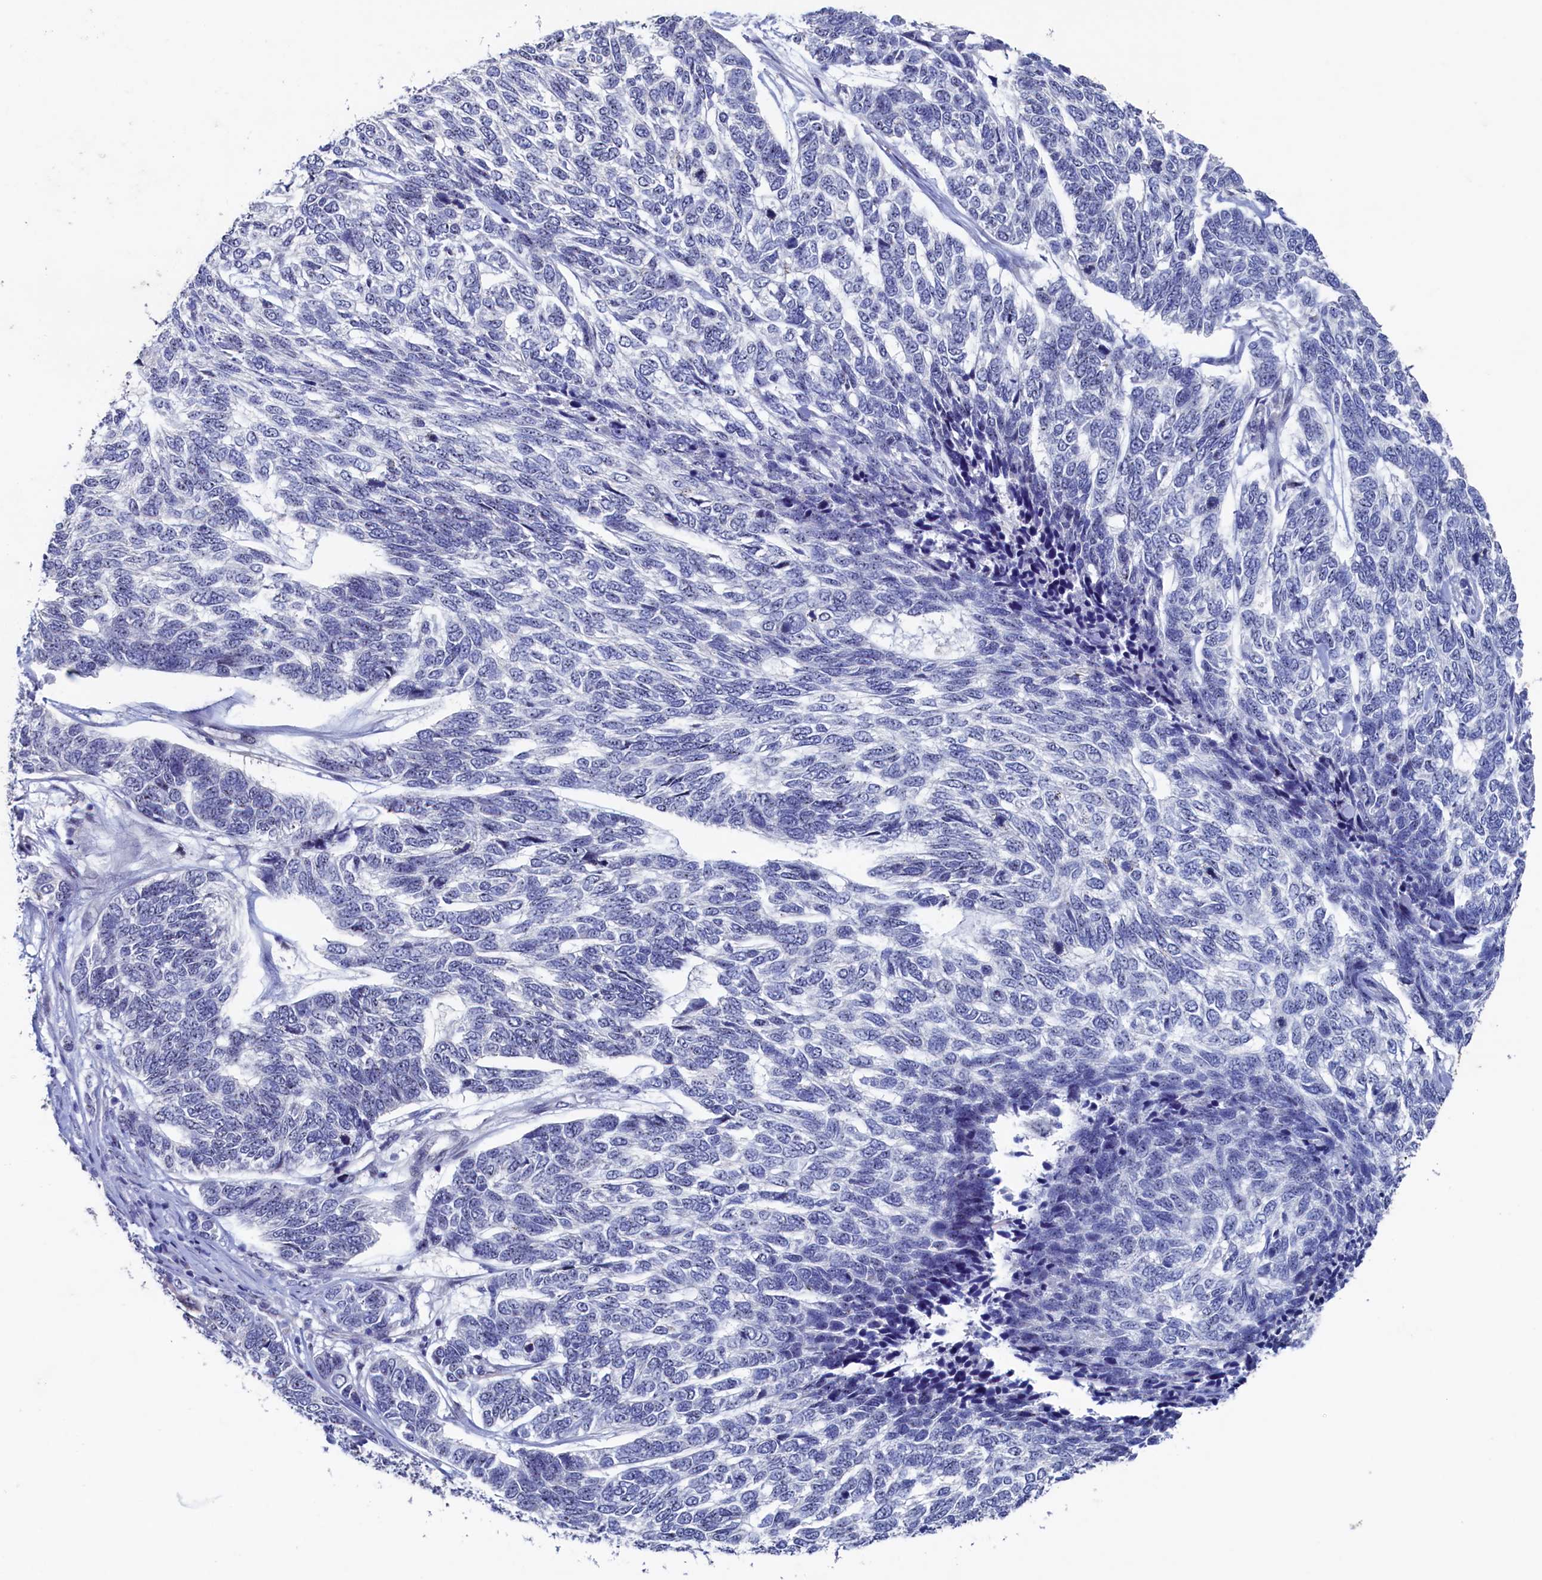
{"staining": {"intensity": "negative", "quantity": "none", "location": "none"}, "tissue": "skin cancer", "cell_type": "Tumor cells", "image_type": "cancer", "snomed": [{"axis": "morphology", "description": "Basal cell carcinoma"}, {"axis": "topography", "description": "Skin"}], "caption": "Tumor cells are negative for brown protein staining in basal cell carcinoma (skin).", "gene": "CBLIF", "patient": {"sex": "female", "age": 65}}